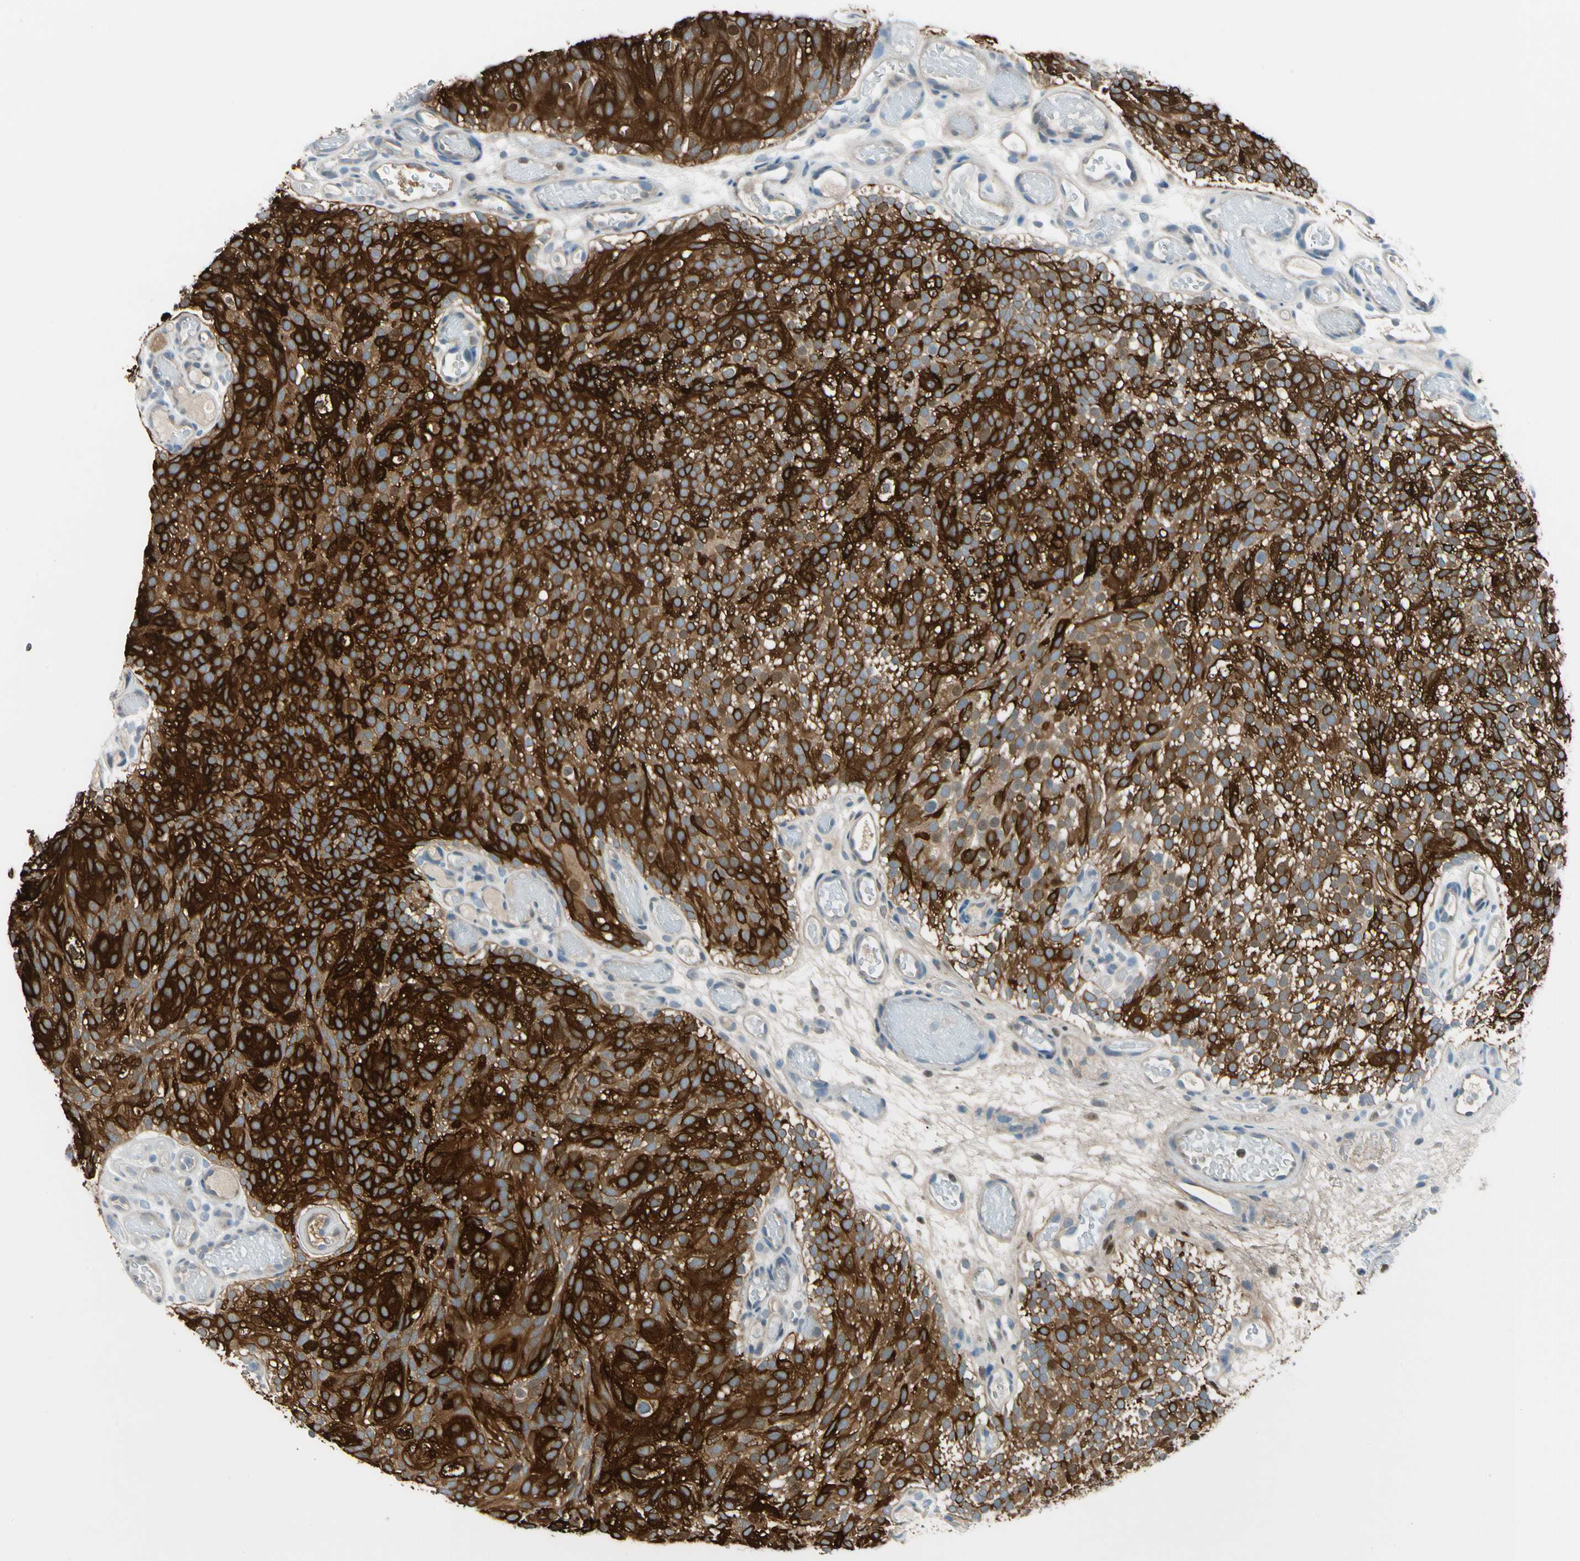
{"staining": {"intensity": "strong", "quantity": ">75%", "location": "cytoplasmic/membranous"}, "tissue": "urothelial cancer", "cell_type": "Tumor cells", "image_type": "cancer", "snomed": [{"axis": "morphology", "description": "Urothelial carcinoma, Low grade"}, {"axis": "topography", "description": "Urinary bladder"}], "caption": "Immunohistochemistry micrograph of neoplastic tissue: human urothelial cancer stained using immunohistochemistry (IHC) demonstrates high levels of strong protein expression localized specifically in the cytoplasmic/membranous of tumor cells, appearing as a cytoplasmic/membranous brown color.", "gene": "STK40", "patient": {"sex": "male", "age": 78}}